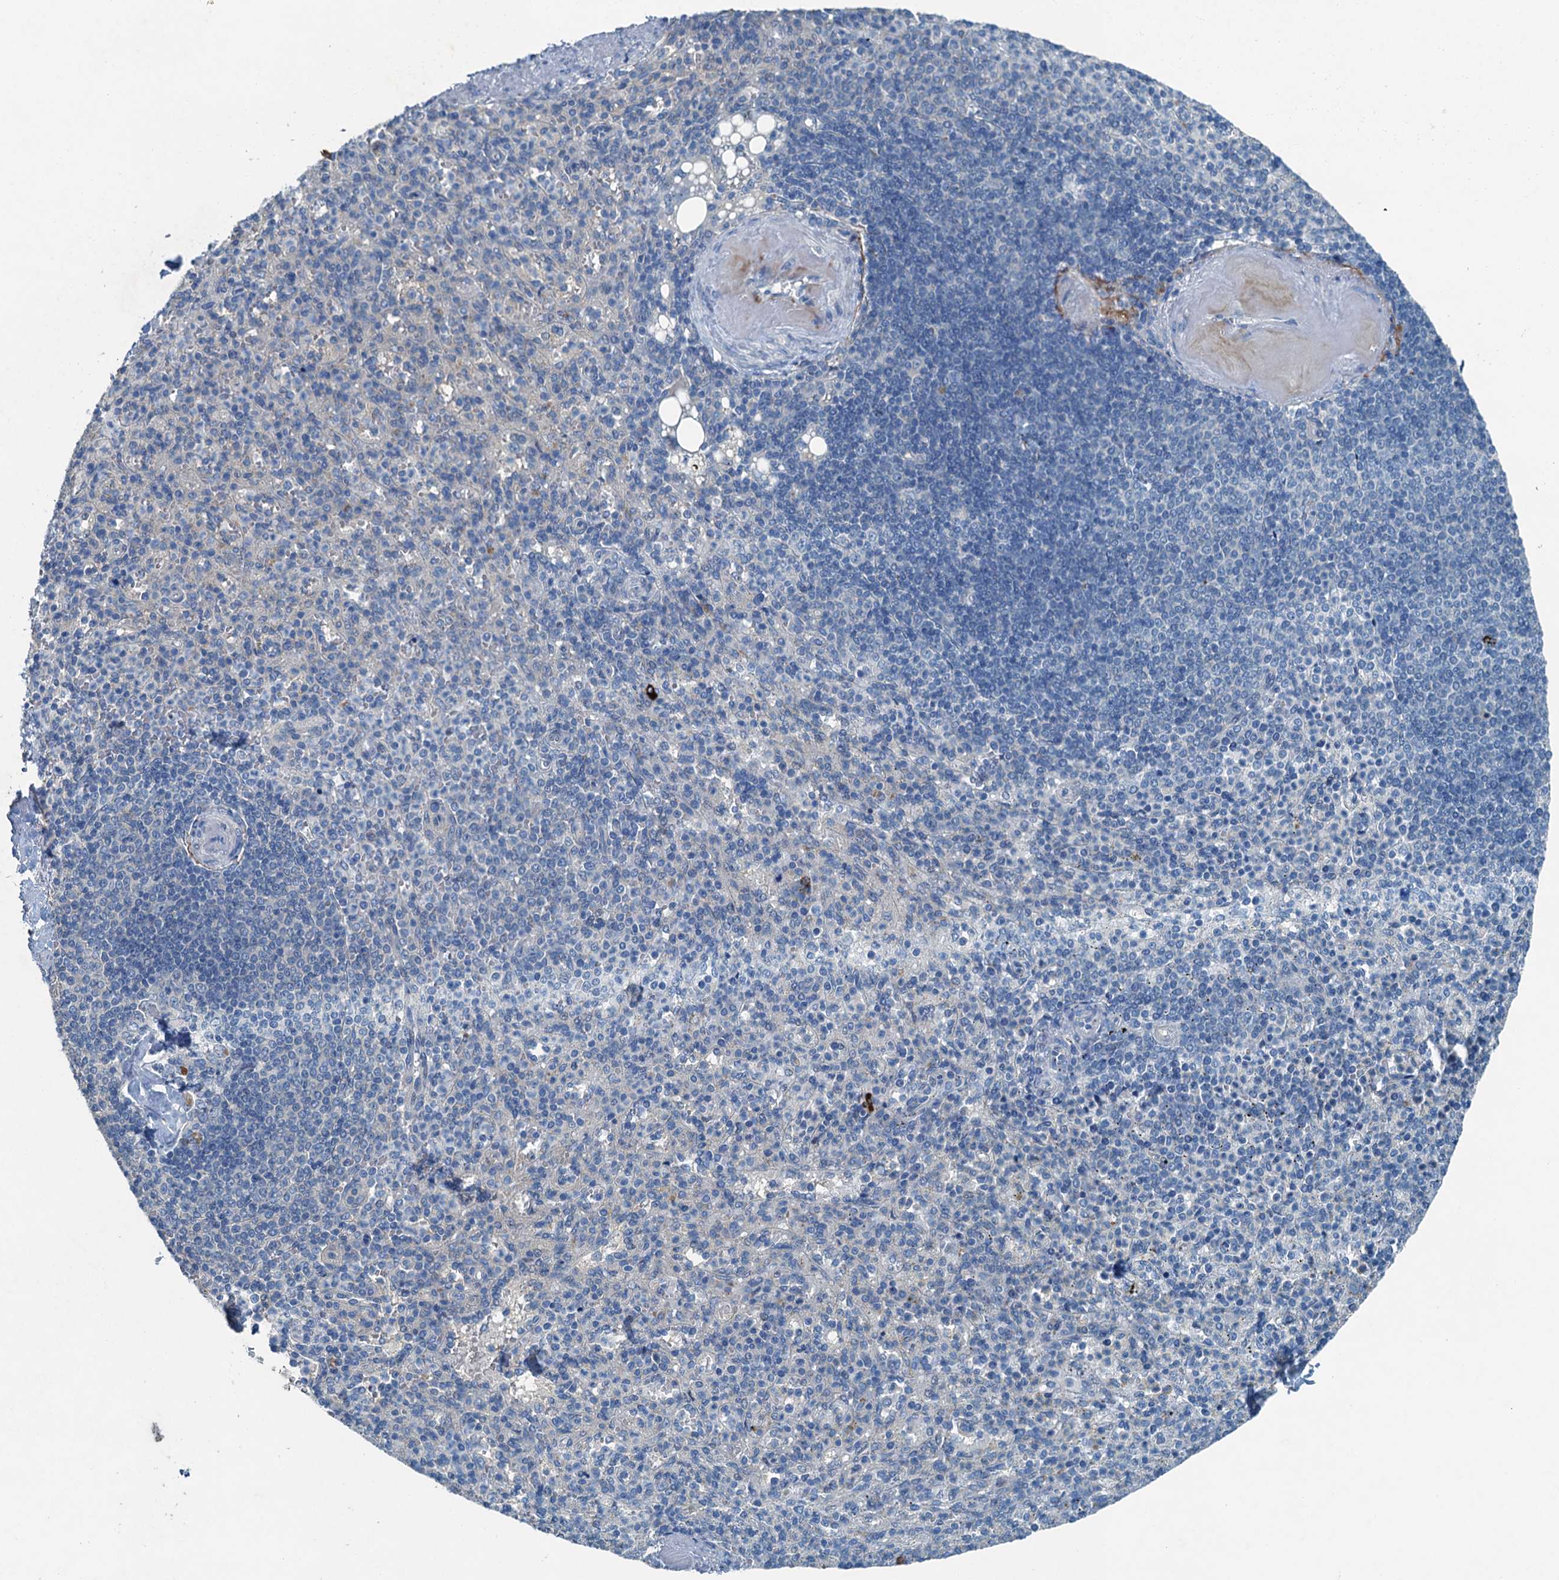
{"staining": {"intensity": "negative", "quantity": "none", "location": "none"}, "tissue": "spleen", "cell_type": "Cells in red pulp", "image_type": "normal", "snomed": [{"axis": "morphology", "description": "Normal tissue, NOS"}, {"axis": "topography", "description": "Spleen"}], "caption": "The histopathology image exhibits no staining of cells in red pulp in benign spleen. (Brightfield microscopy of DAB immunohistochemistry (IHC) at high magnification).", "gene": "CBLIF", "patient": {"sex": "female", "age": 74}}